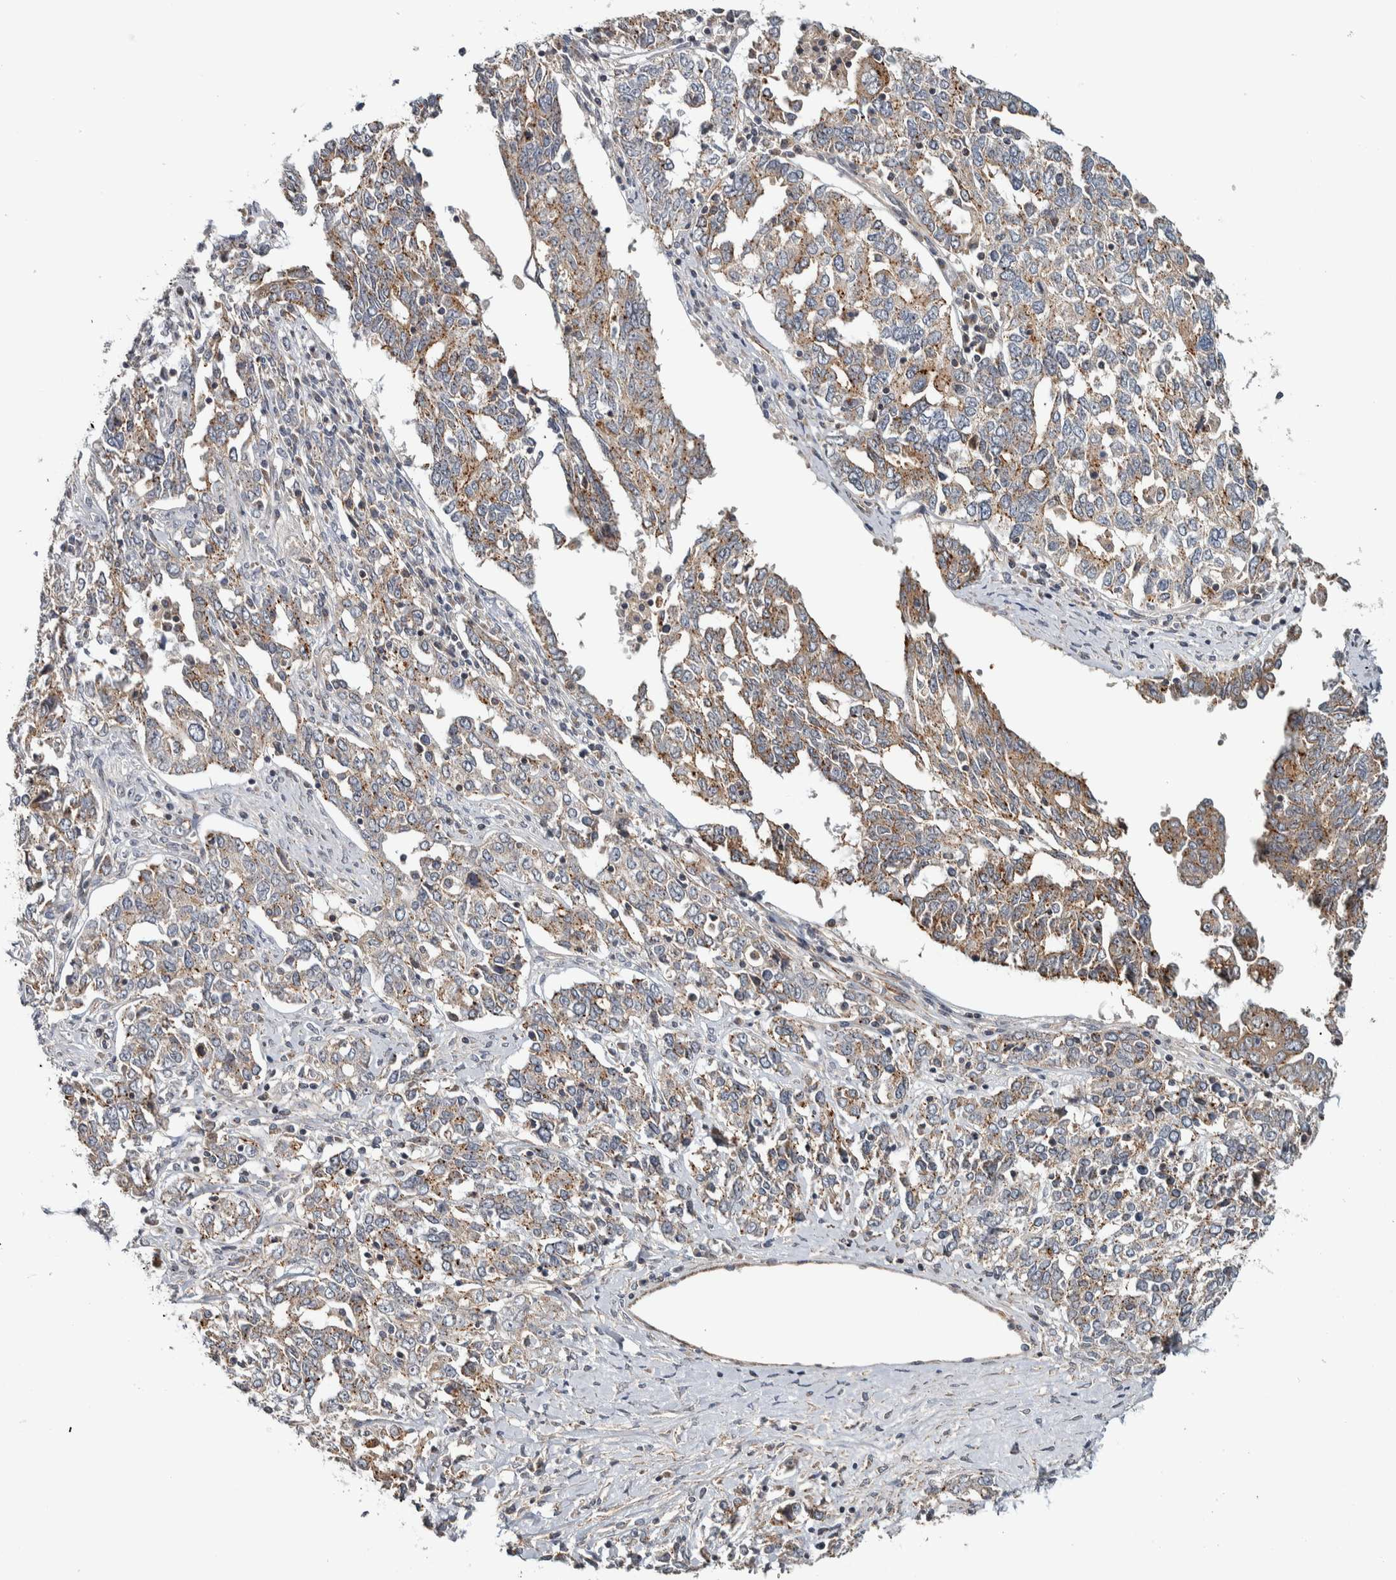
{"staining": {"intensity": "weak", "quantity": "25%-75%", "location": "cytoplasmic/membranous"}, "tissue": "ovarian cancer", "cell_type": "Tumor cells", "image_type": "cancer", "snomed": [{"axis": "morphology", "description": "Carcinoma, endometroid"}, {"axis": "topography", "description": "Ovary"}], "caption": "This image displays endometroid carcinoma (ovarian) stained with immunohistochemistry to label a protein in brown. The cytoplasmic/membranous of tumor cells show weak positivity for the protein. Nuclei are counter-stained blue.", "gene": "TBC1D31", "patient": {"sex": "female", "age": 62}}